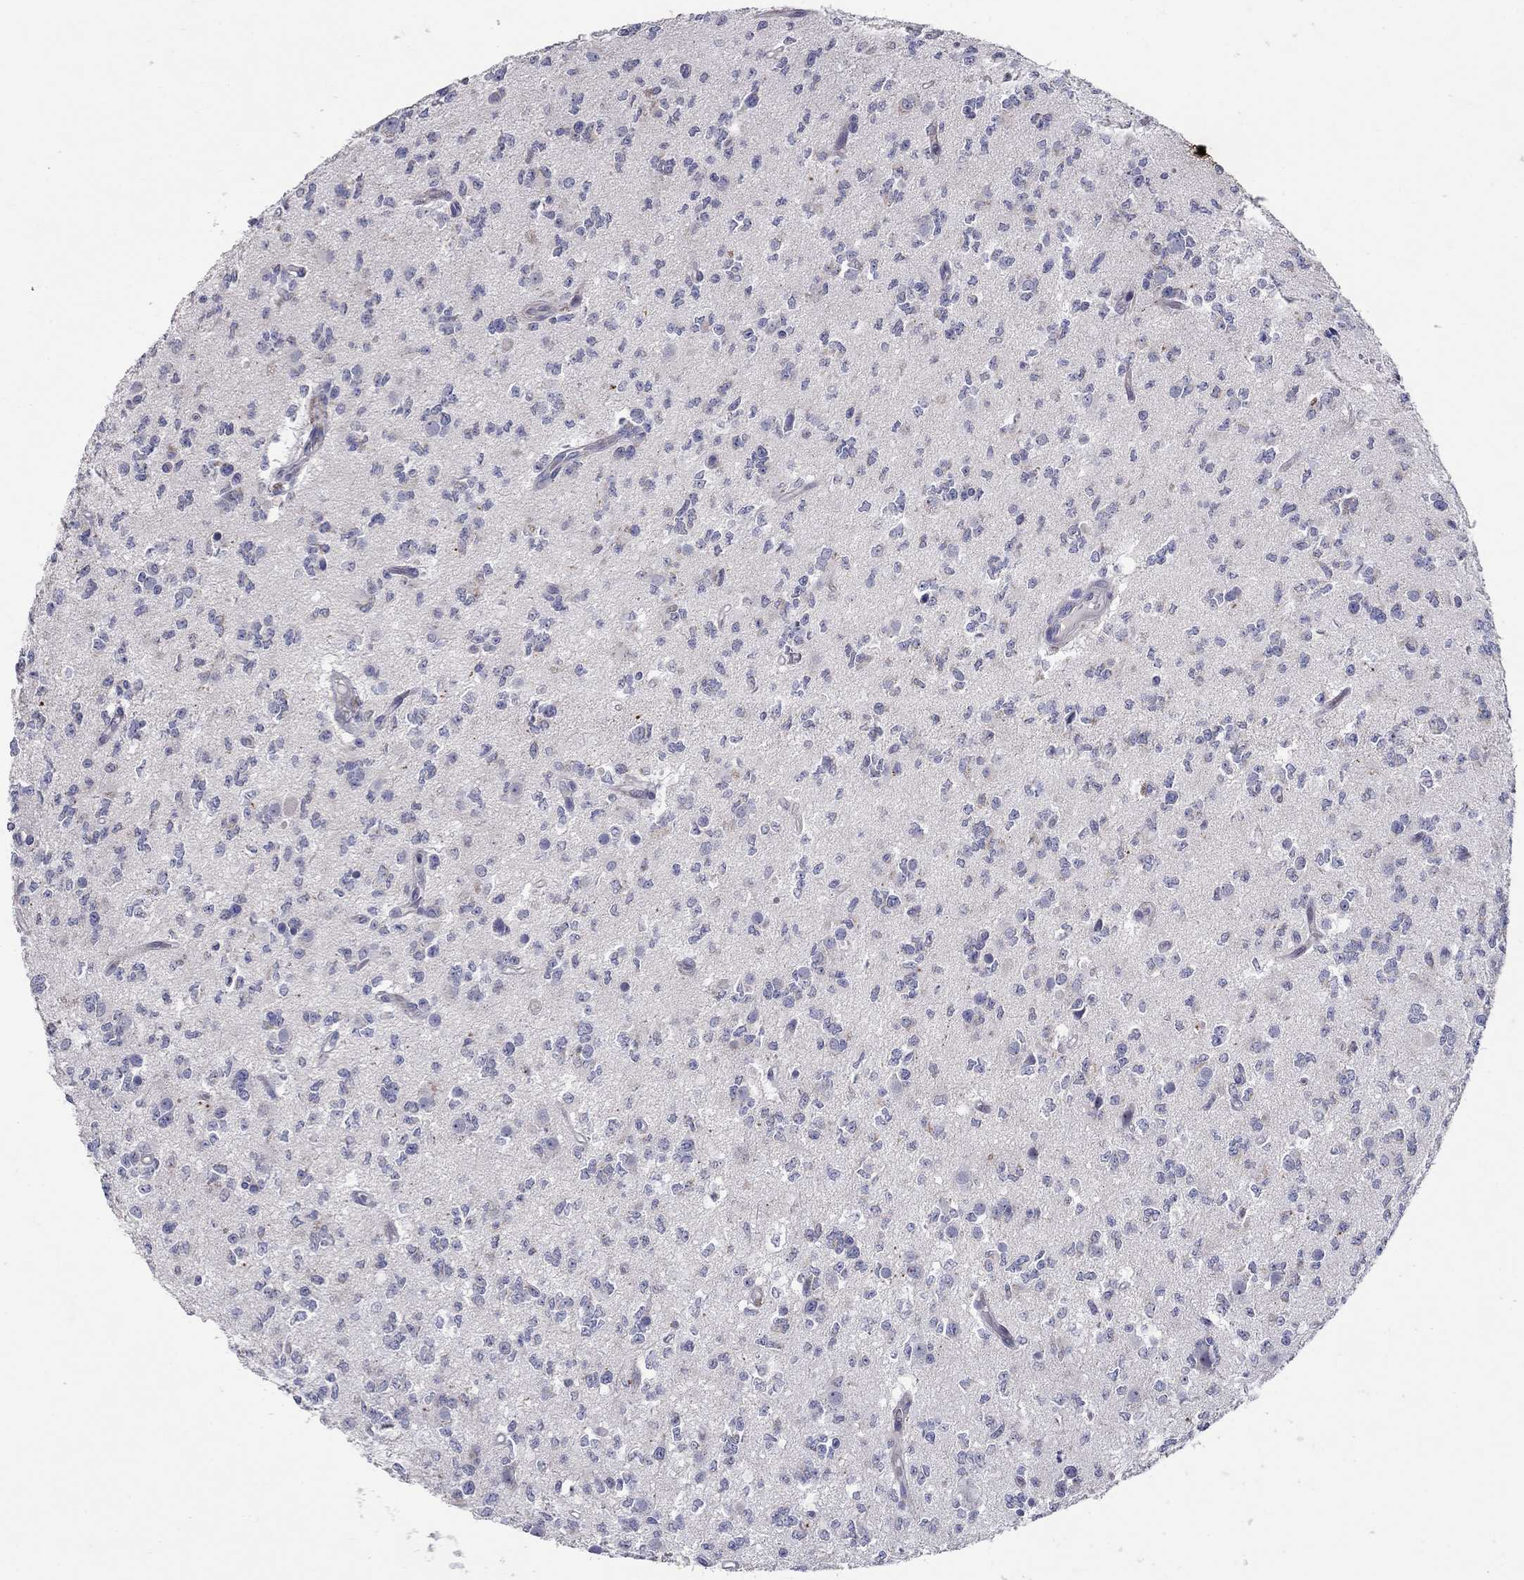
{"staining": {"intensity": "negative", "quantity": "none", "location": "none"}, "tissue": "glioma", "cell_type": "Tumor cells", "image_type": "cancer", "snomed": [{"axis": "morphology", "description": "Glioma, malignant, Low grade"}, {"axis": "topography", "description": "Brain"}], "caption": "Human malignant glioma (low-grade) stained for a protein using IHC demonstrates no staining in tumor cells.", "gene": "HMX2", "patient": {"sex": "female", "age": 45}}